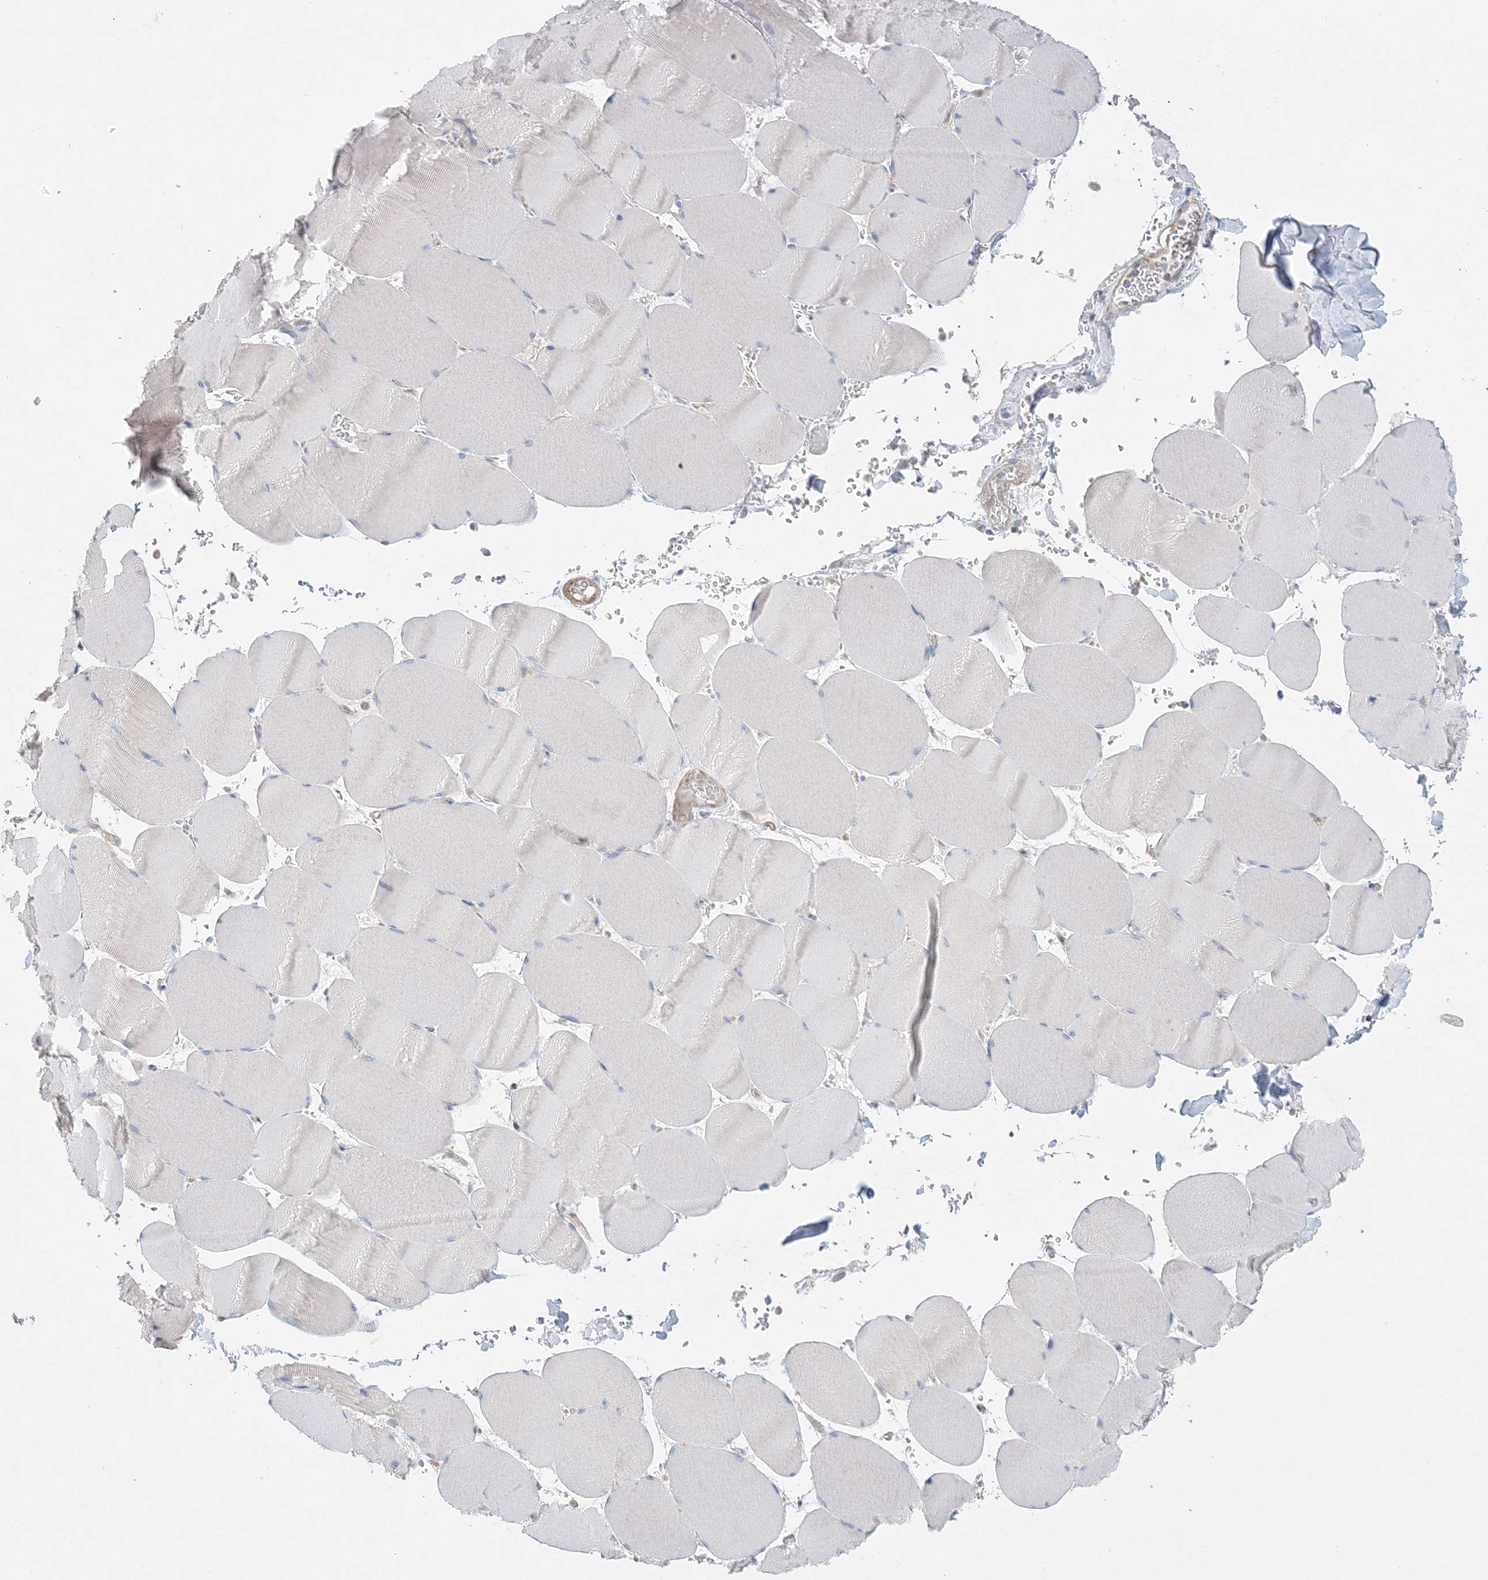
{"staining": {"intensity": "negative", "quantity": "none", "location": "none"}, "tissue": "skeletal muscle", "cell_type": "Myocytes", "image_type": "normal", "snomed": [{"axis": "morphology", "description": "Normal tissue, NOS"}, {"axis": "topography", "description": "Skeletal muscle"}, {"axis": "topography", "description": "Head-Neck"}], "caption": "Immunohistochemistry (IHC) histopathology image of normal skeletal muscle: human skeletal muscle stained with DAB shows no significant protein expression in myocytes.", "gene": "PIGC", "patient": {"sex": "male", "age": 66}}